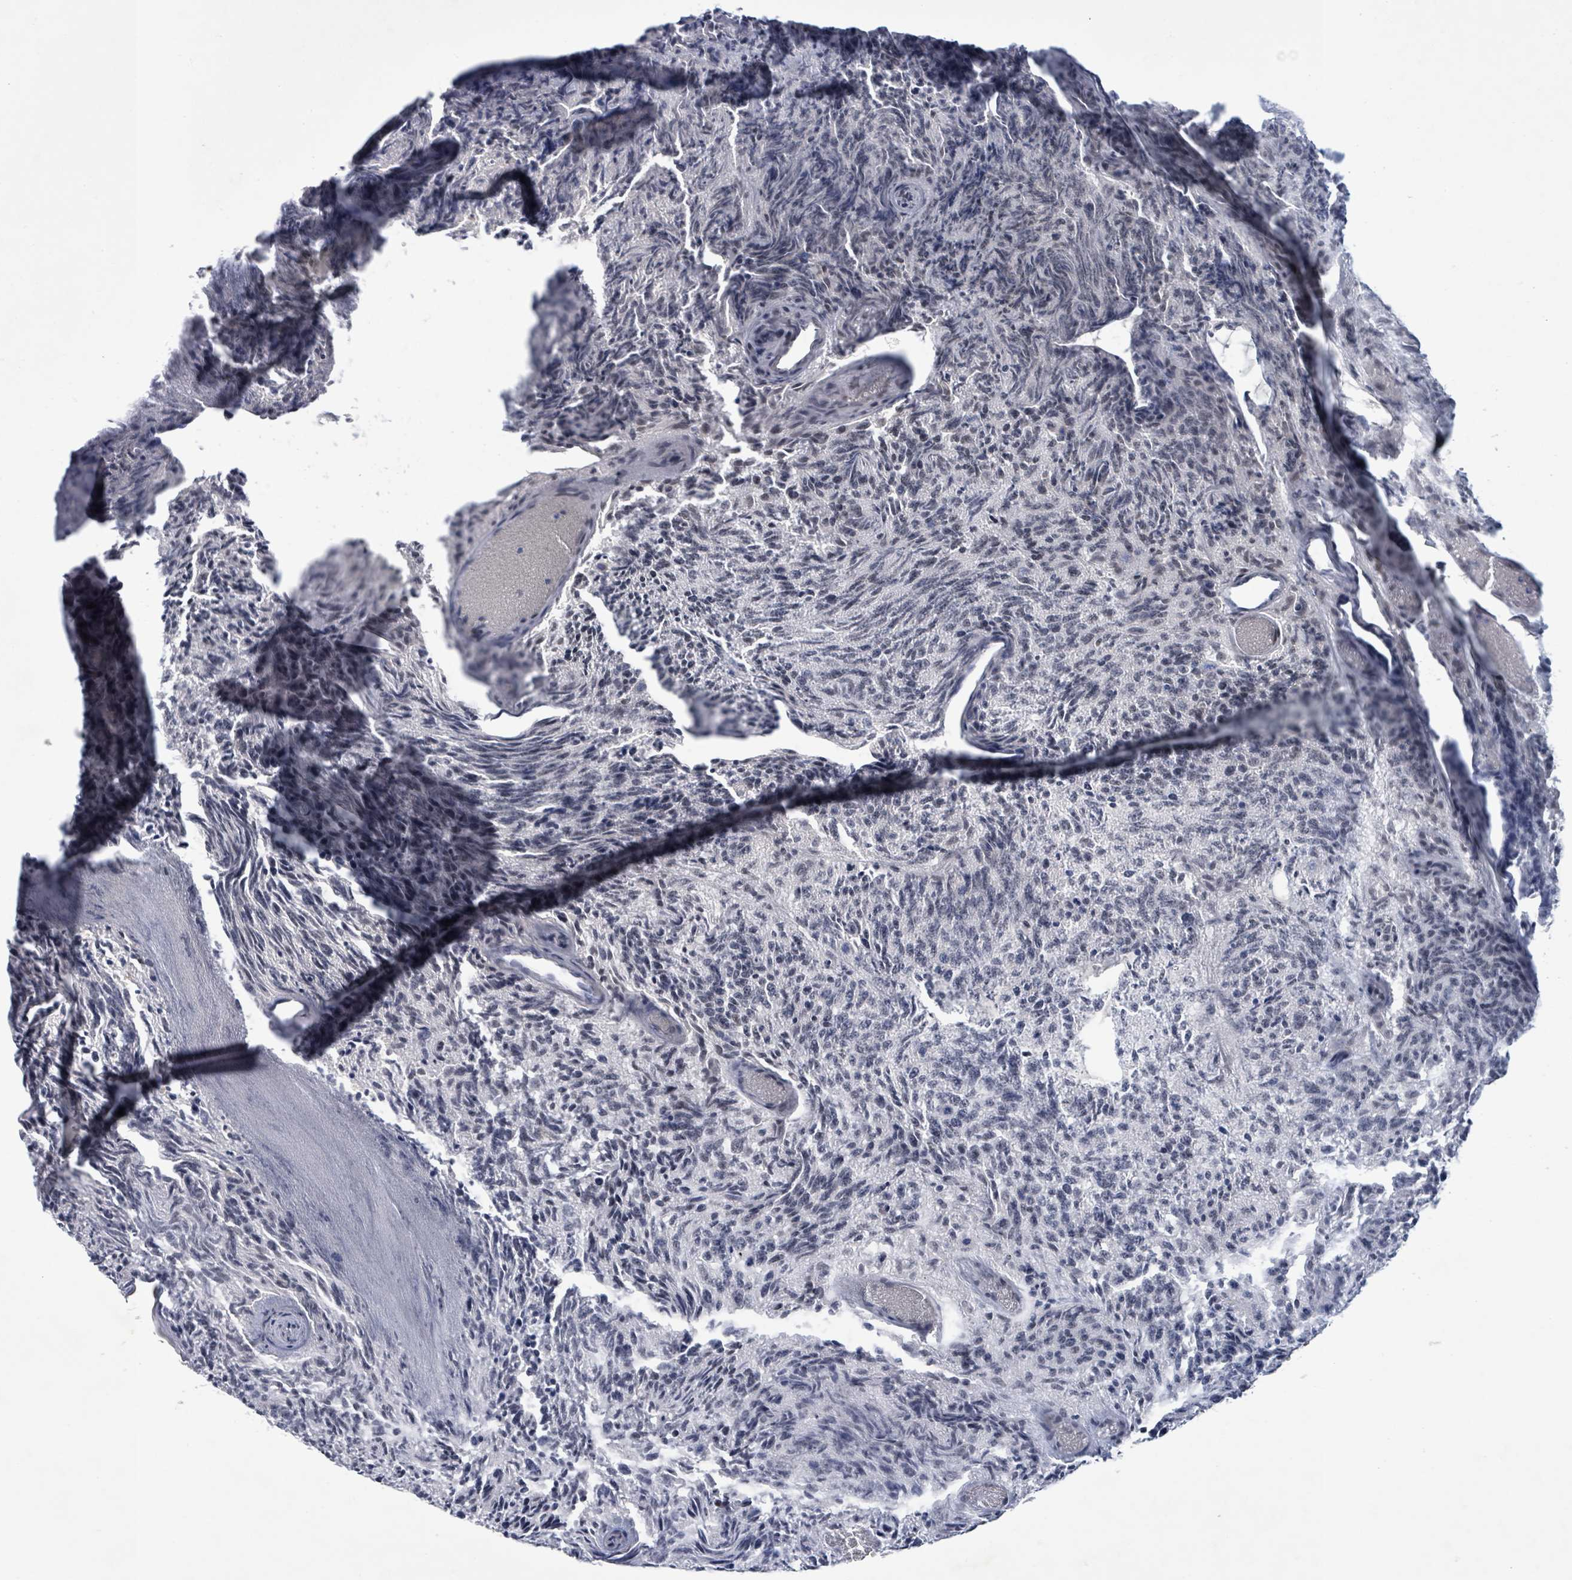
{"staining": {"intensity": "moderate", "quantity": "<25%", "location": "nuclear"}, "tissue": "glioma", "cell_type": "Tumor cells", "image_type": "cancer", "snomed": [{"axis": "morphology", "description": "Glioma, malignant, High grade"}, {"axis": "topography", "description": "Brain"}], "caption": "DAB (3,3'-diaminobenzidine) immunohistochemical staining of malignant glioma (high-grade) displays moderate nuclear protein expression in about <25% of tumor cells. (Stains: DAB (3,3'-diaminobenzidine) in brown, nuclei in blue, Microscopy: brightfield microscopy at high magnification).", "gene": "BANP", "patient": {"sex": "male", "age": 36}}